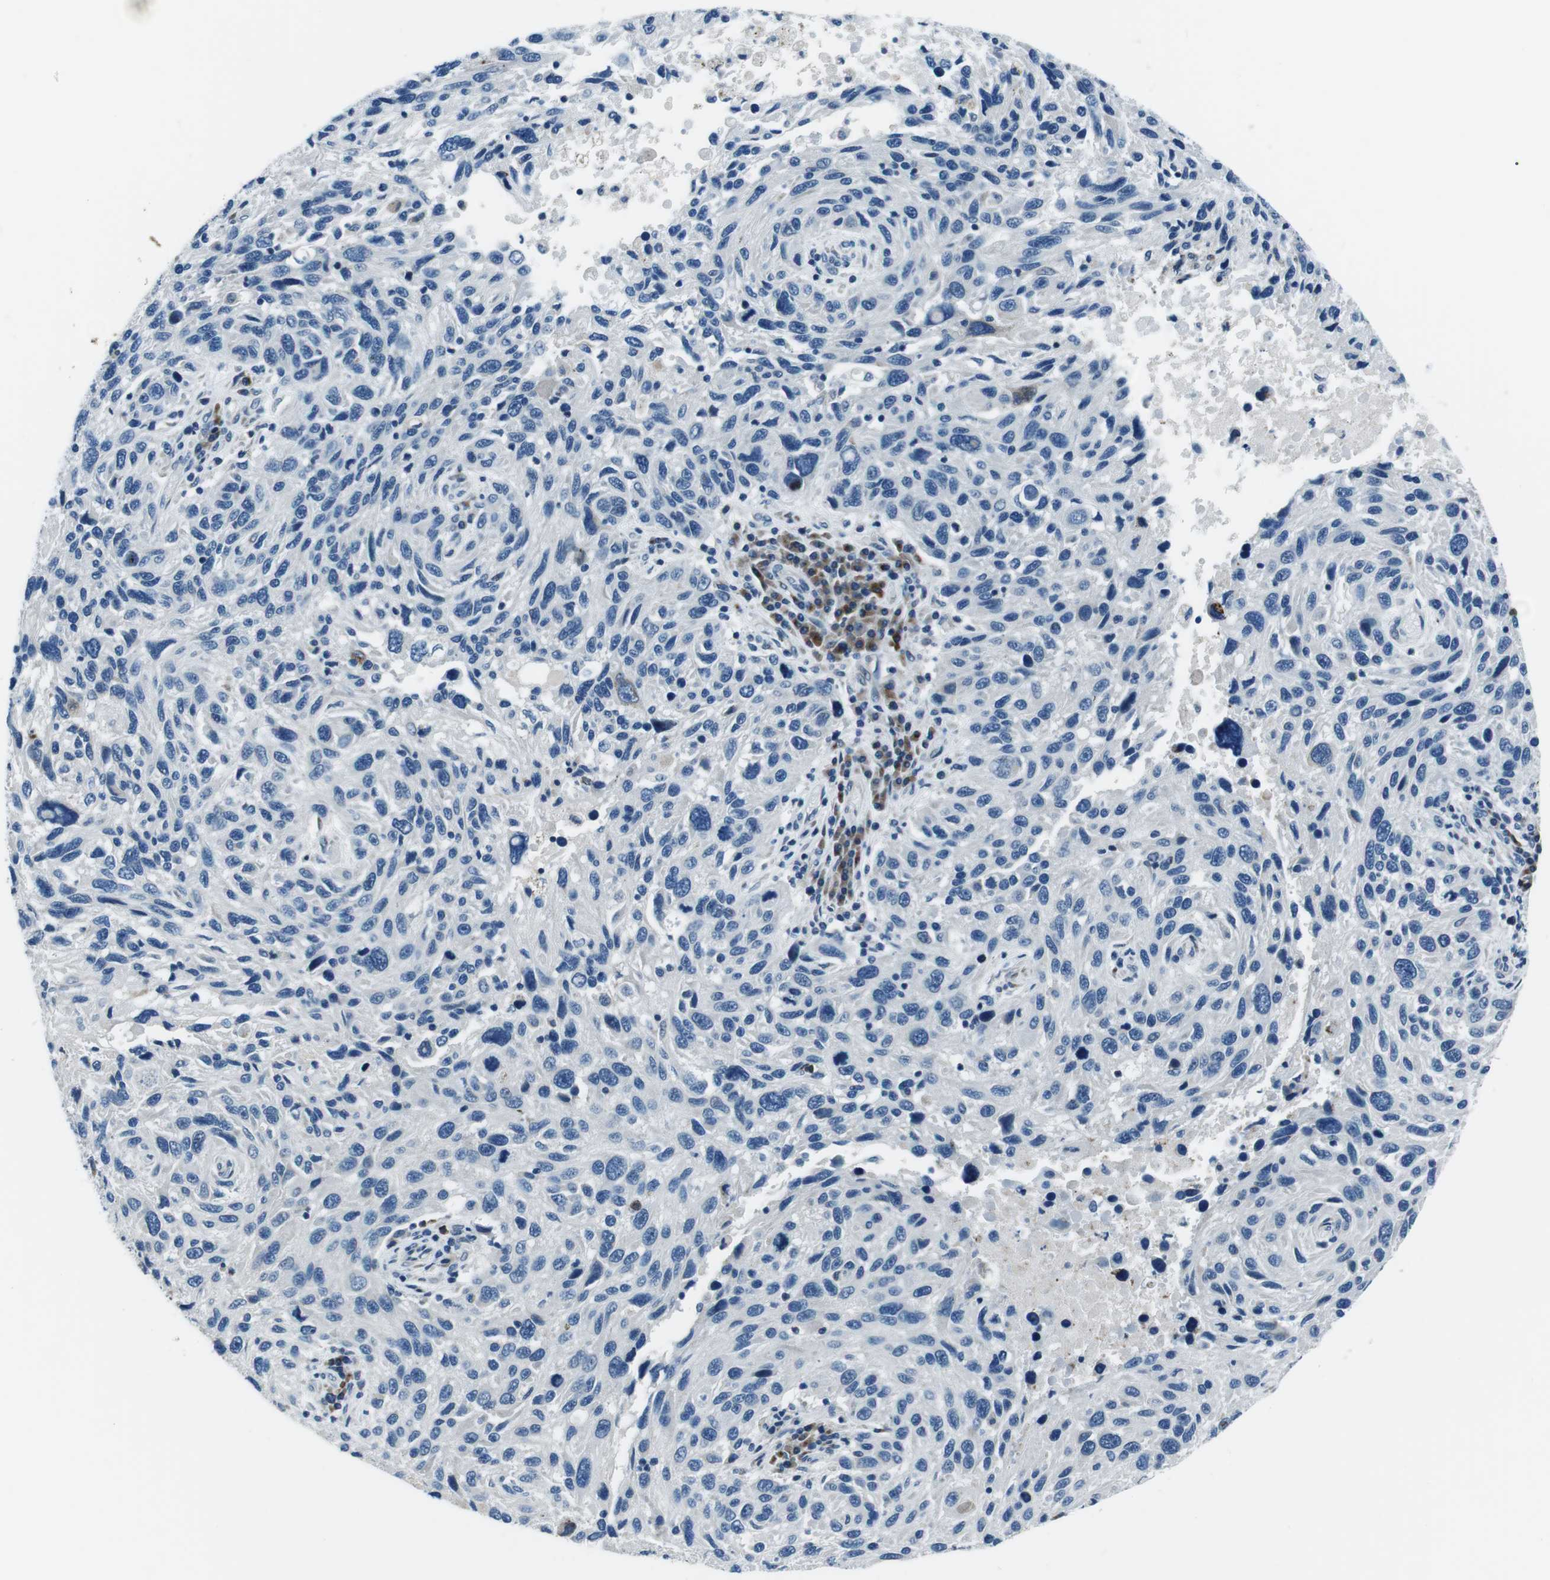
{"staining": {"intensity": "negative", "quantity": "none", "location": "none"}, "tissue": "melanoma", "cell_type": "Tumor cells", "image_type": "cancer", "snomed": [{"axis": "morphology", "description": "Malignant melanoma, NOS"}, {"axis": "topography", "description": "Skin"}], "caption": "Tumor cells show no significant expression in malignant melanoma.", "gene": "NUCB2", "patient": {"sex": "male", "age": 53}}